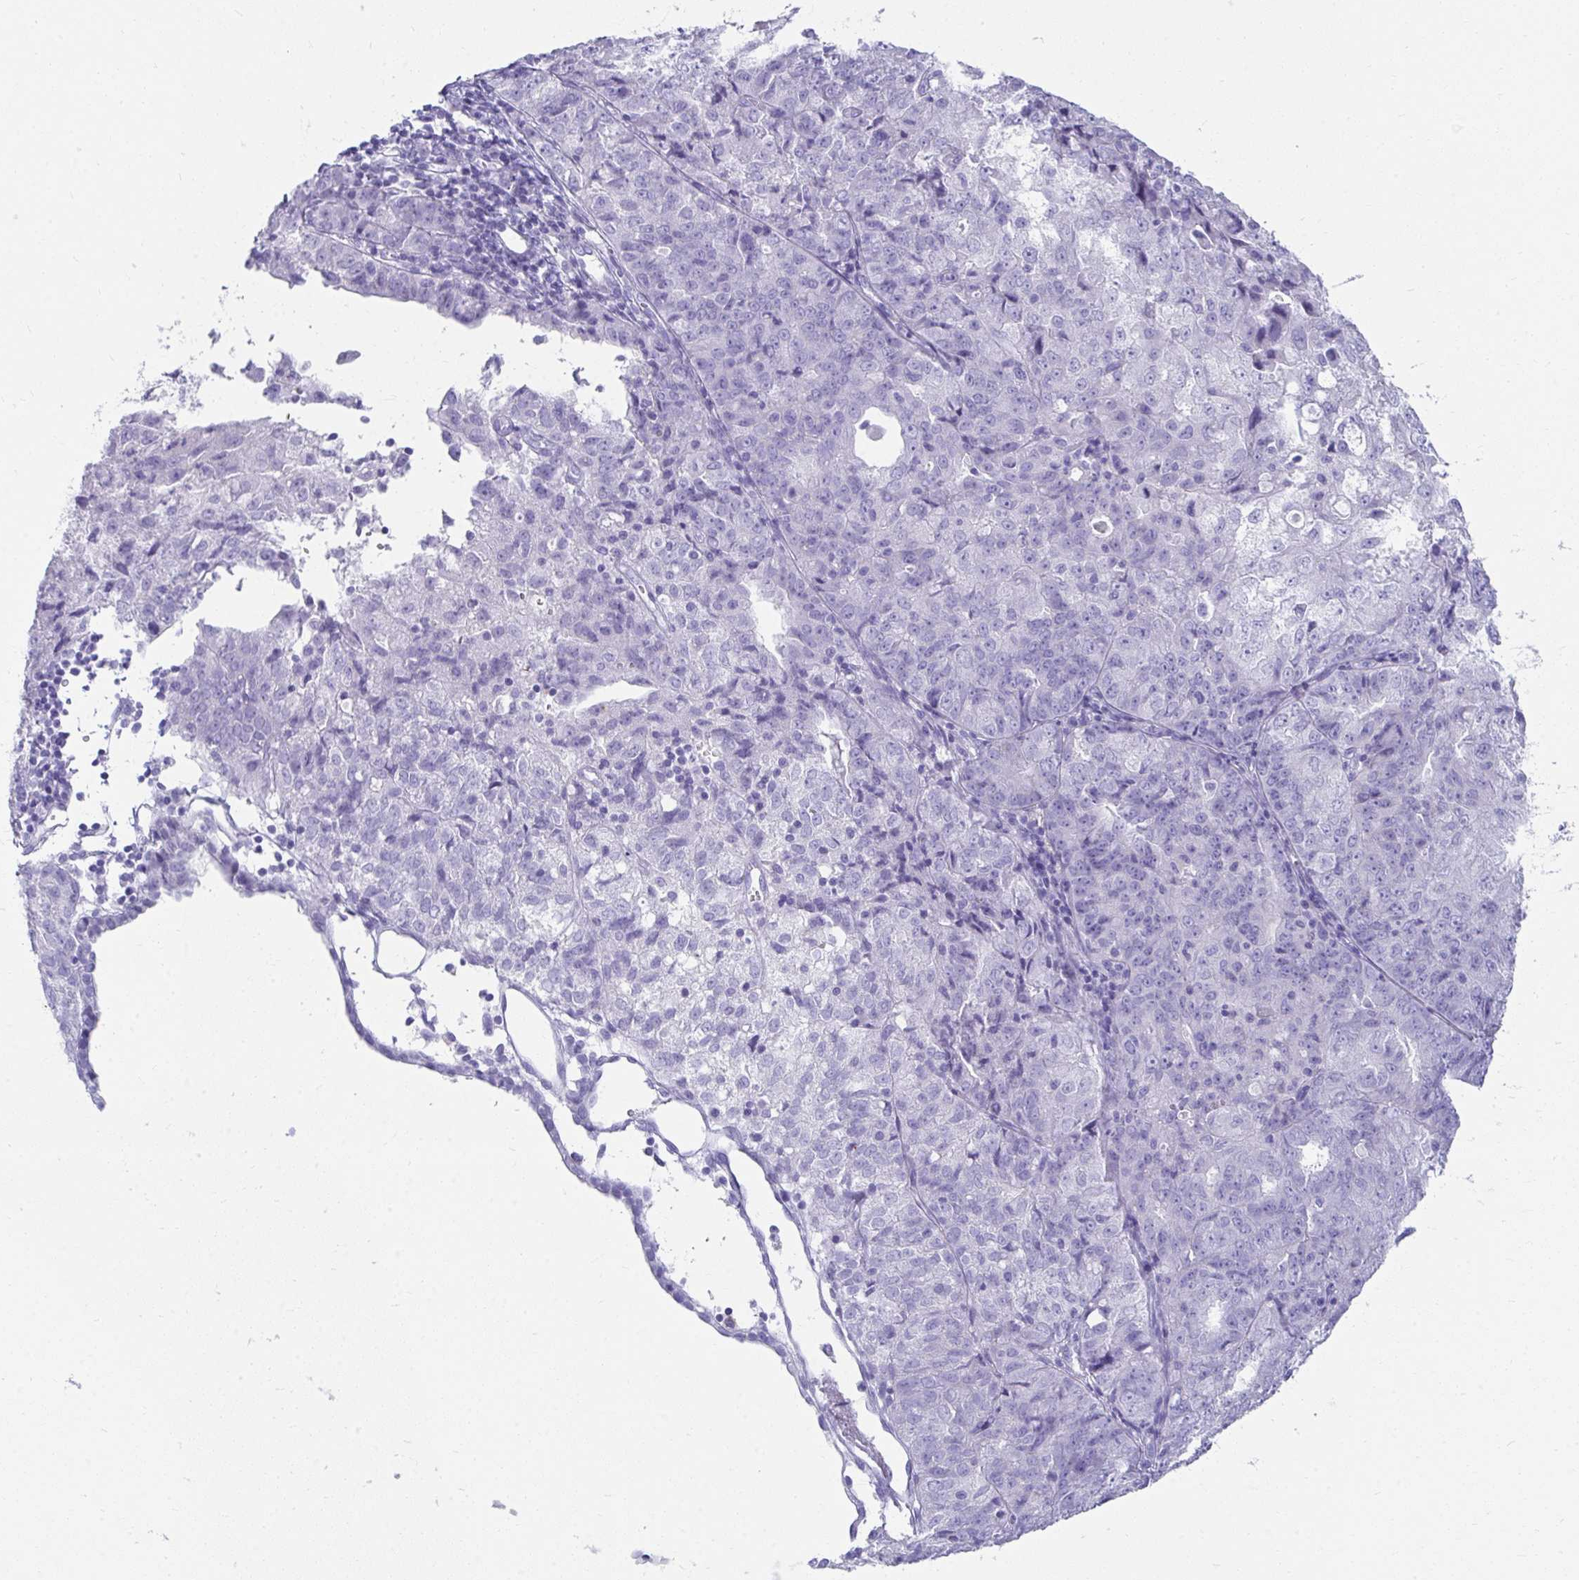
{"staining": {"intensity": "negative", "quantity": "none", "location": "none"}, "tissue": "endometrial cancer", "cell_type": "Tumor cells", "image_type": "cancer", "snomed": [{"axis": "morphology", "description": "Adenocarcinoma, NOS"}, {"axis": "topography", "description": "Endometrium"}], "caption": "Immunohistochemistry (IHC) image of human endometrial cancer stained for a protein (brown), which reveals no expression in tumor cells. The staining was performed using DAB to visualize the protein expression in brown, while the nuclei were stained in blue with hematoxylin (Magnification: 20x).", "gene": "SEC14L3", "patient": {"sex": "female", "age": 61}}